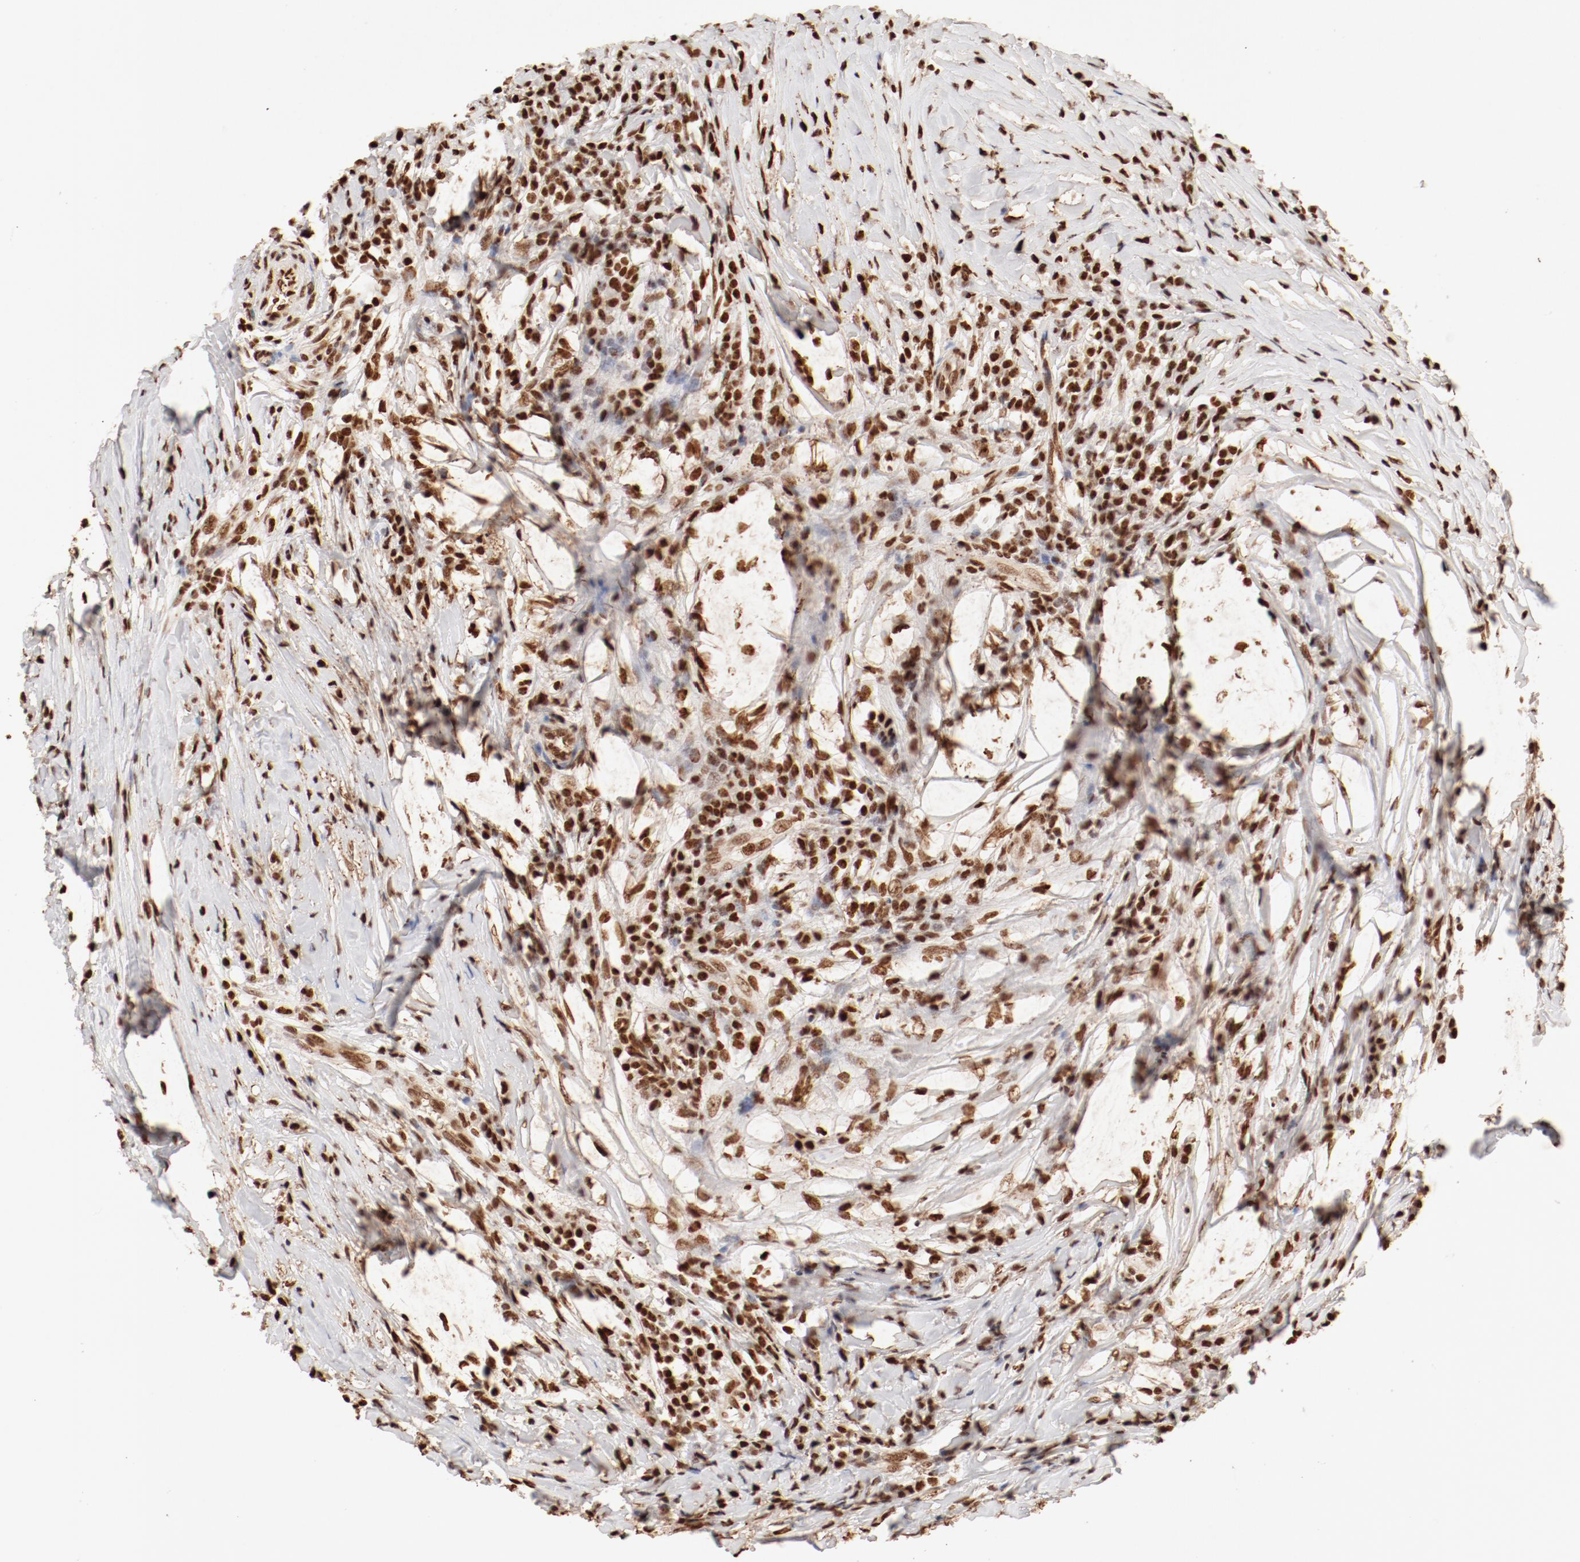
{"staining": {"intensity": "strong", "quantity": ">75%", "location": "cytoplasmic/membranous,nuclear"}, "tissue": "head and neck cancer", "cell_type": "Tumor cells", "image_type": "cancer", "snomed": [{"axis": "morphology", "description": "Adenocarcinoma, NOS"}, {"axis": "topography", "description": "Salivary gland"}, {"axis": "topography", "description": "Head-Neck"}], "caption": "Head and neck cancer (adenocarcinoma) tissue reveals strong cytoplasmic/membranous and nuclear staining in about >75% of tumor cells (Brightfield microscopy of DAB IHC at high magnification).", "gene": "FAM50A", "patient": {"sex": "female", "age": 65}}